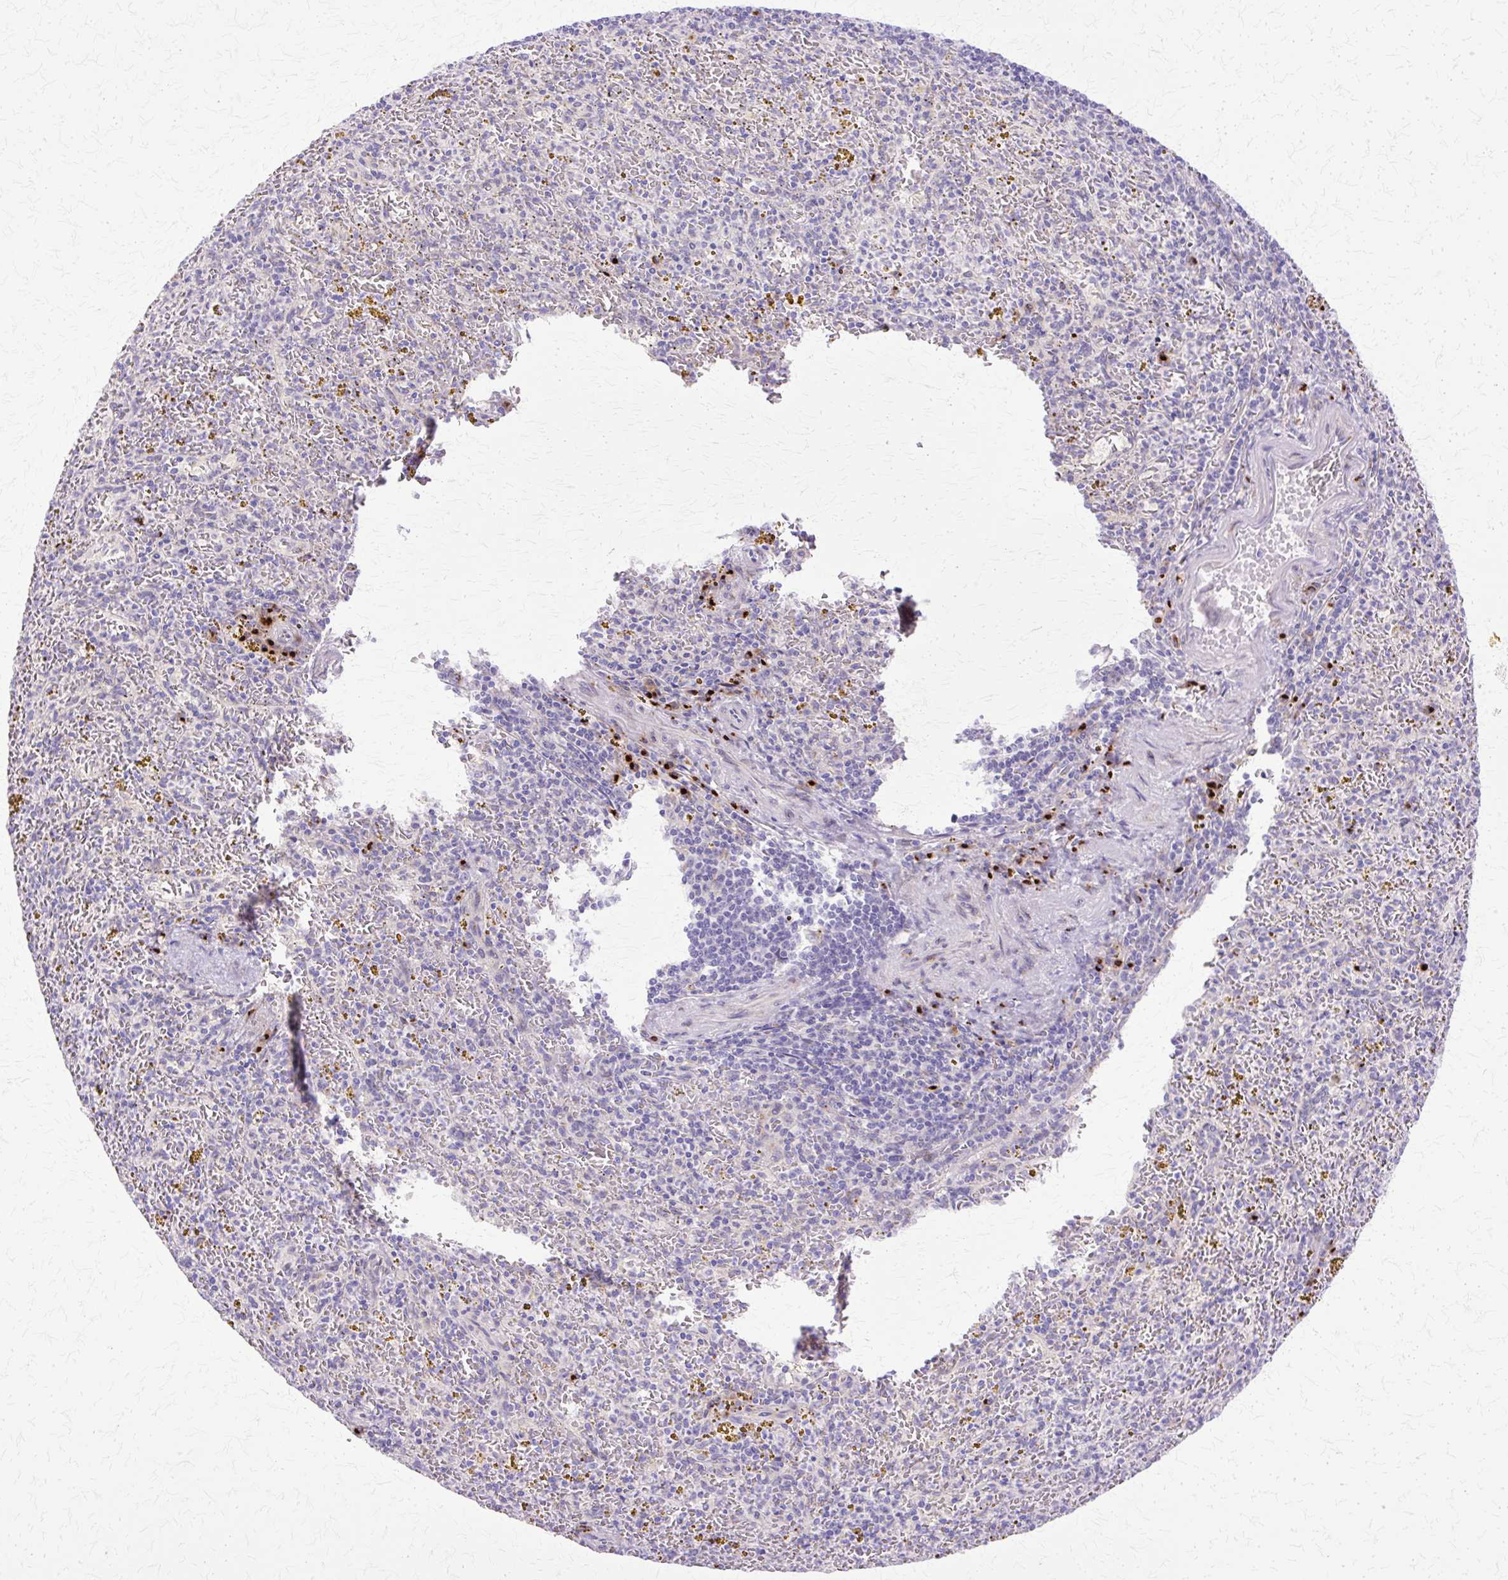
{"staining": {"intensity": "negative", "quantity": "none", "location": "none"}, "tissue": "spleen", "cell_type": "Cells in red pulp", "image_type": "normal", "snomed": [{"axis": "morphology", "description": "Normal tissue, NOS"}, {"axis": "topography", "description": "Spleen"}], "caption": "The immunohistochemistry (IHC) micrograph has no significant staining in cells in red pulp of spleen. The staining was performed using DAB (3,3'-diaminobenzidine) to visualize the protein expression in brown, while the nuclei were stained in blue with hematoxylin (Magnification: 20x).", "gene": "TBC1D3B", "patient": {"sex": "male", "age": 57}}